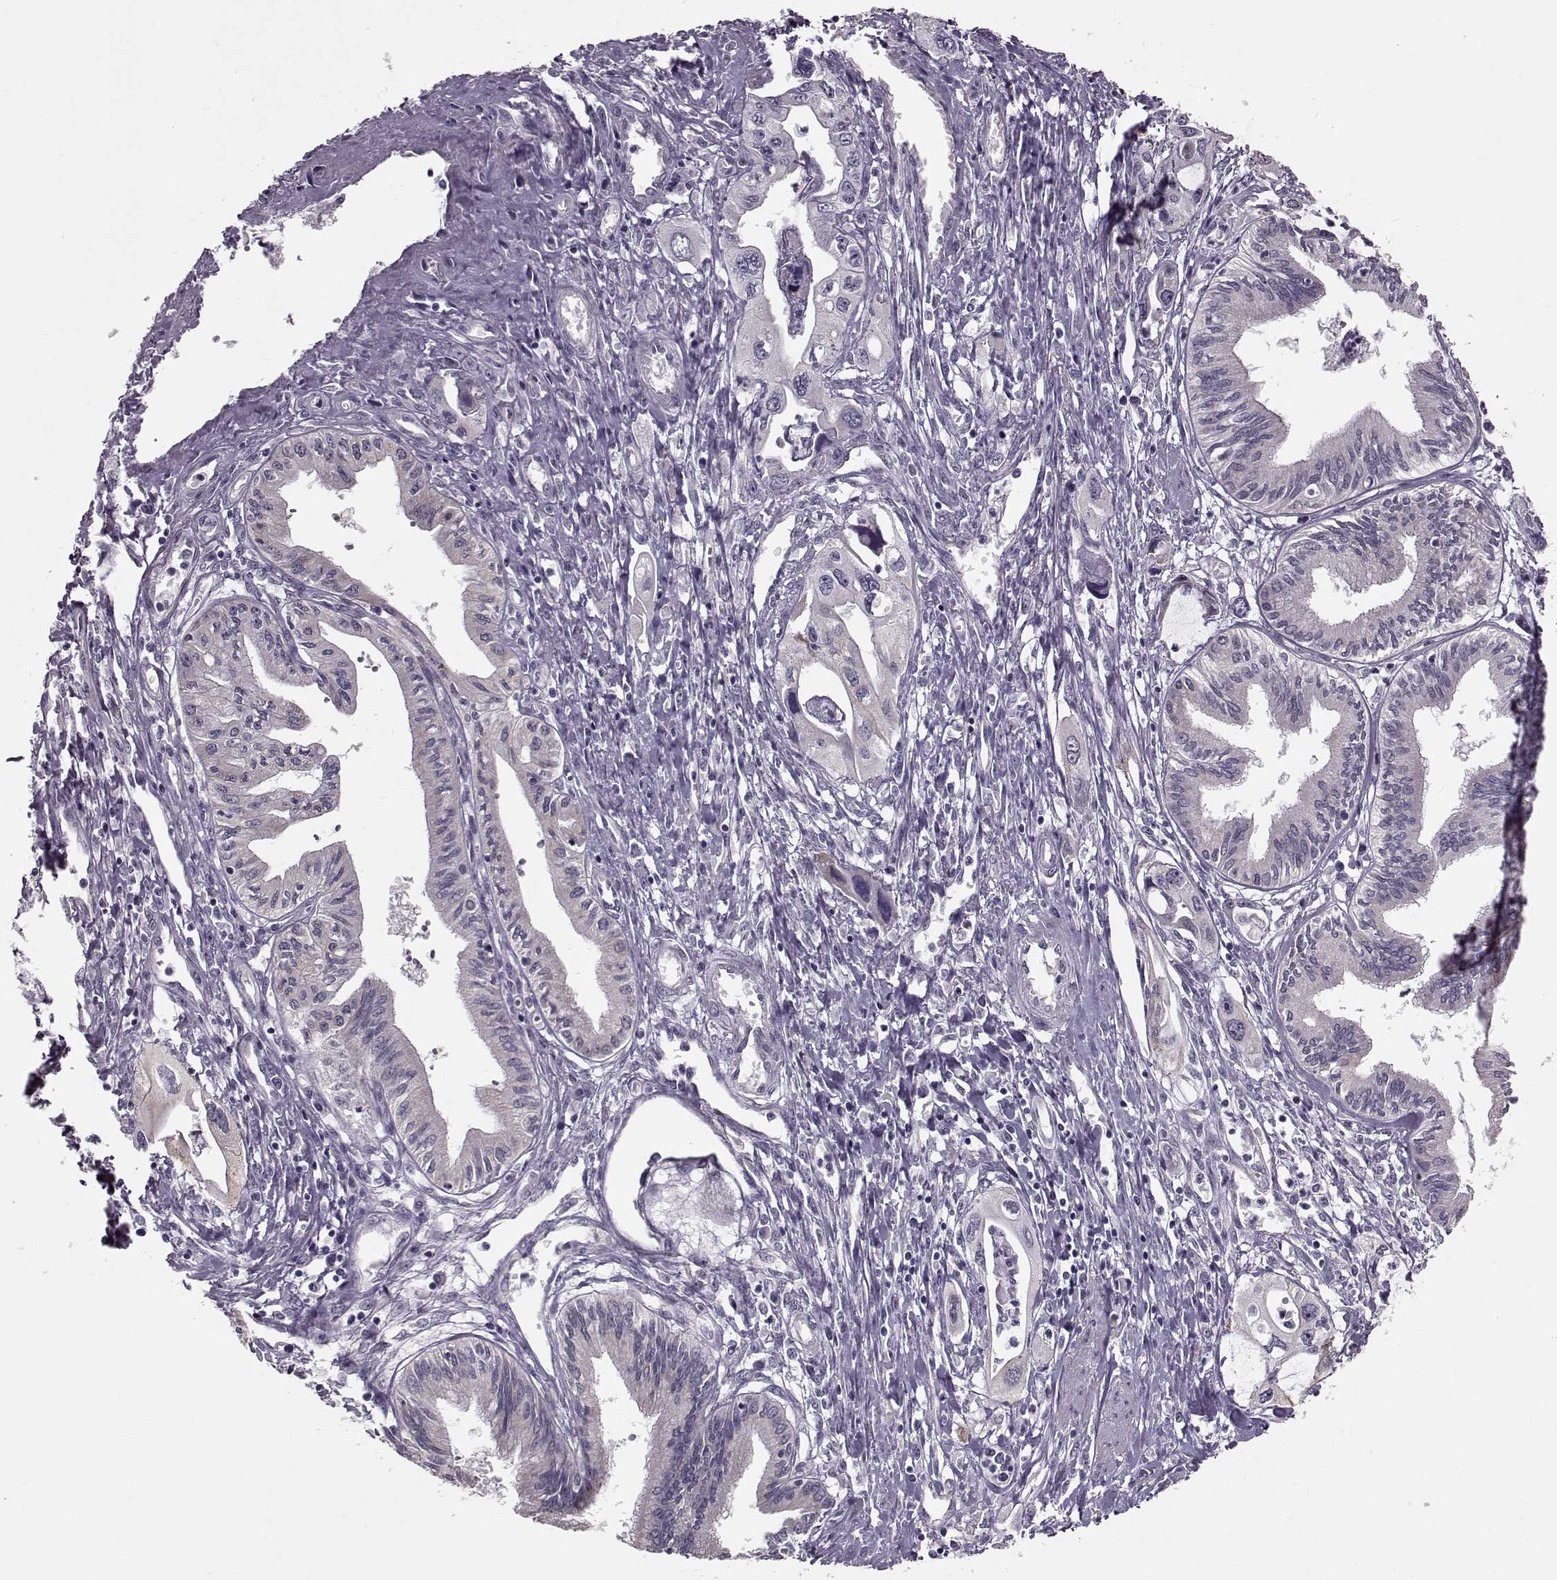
{"staining": {"intensity": "negative", "quantity": "none", "location": "none"}, "tissue": "pancreatic cancer", "cell_type": "Tumor cells", "image_type": "cancer", "snomed": [{"axis": "morphology", "description": "Adenocarcinoma, NOS"}, {"axis": "topography", "description": "Pancreas"}], "caption": "Immunohistochemistry of pancreatic cancer reveals no expression in tumor cells. Nuclei are stained in blue.", "gene": "MAP6D1", "patient": {"sex": "male", "age": 60}}